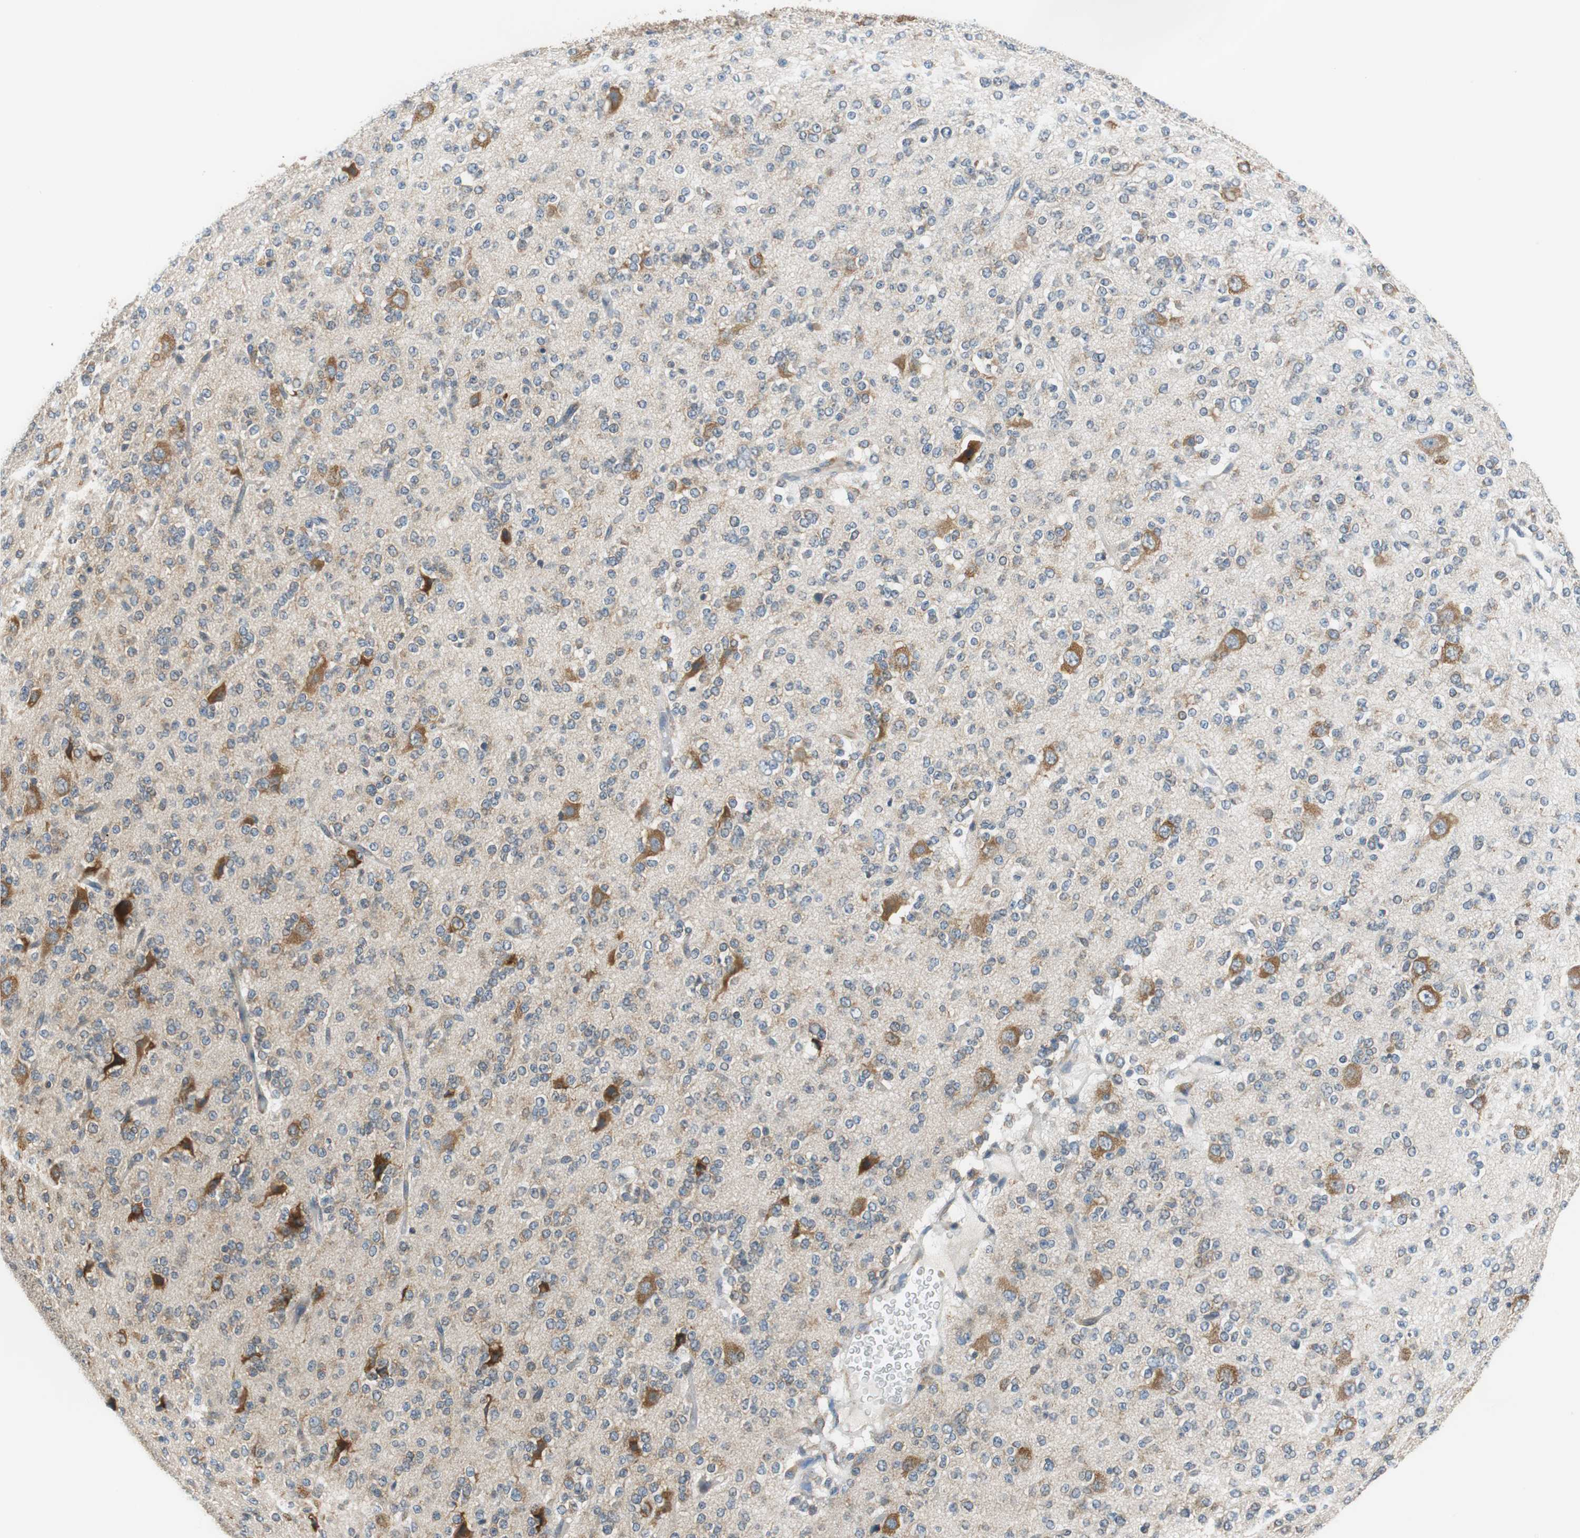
{"staining": {"intensity": "moderate", "quantity": "<25%", "location": "cytoplasmic/membranous"}, "tissue": "glioma", "cell_type": "Tumor cells", "image_type": "cancer", "snomed": [{"axis": "morphology", "description": "Glioma, malignant, Low grade"}, {"axis": "topography", "description": "Brain"}], "caption": "Immunohistochemical staining of glioma shows low levels of moderate cytoplasmic/membranous expression in approximately <25% of tumor cells.", "gene": "CNOT3", "patient": {"sex": "male", "age": 38}}